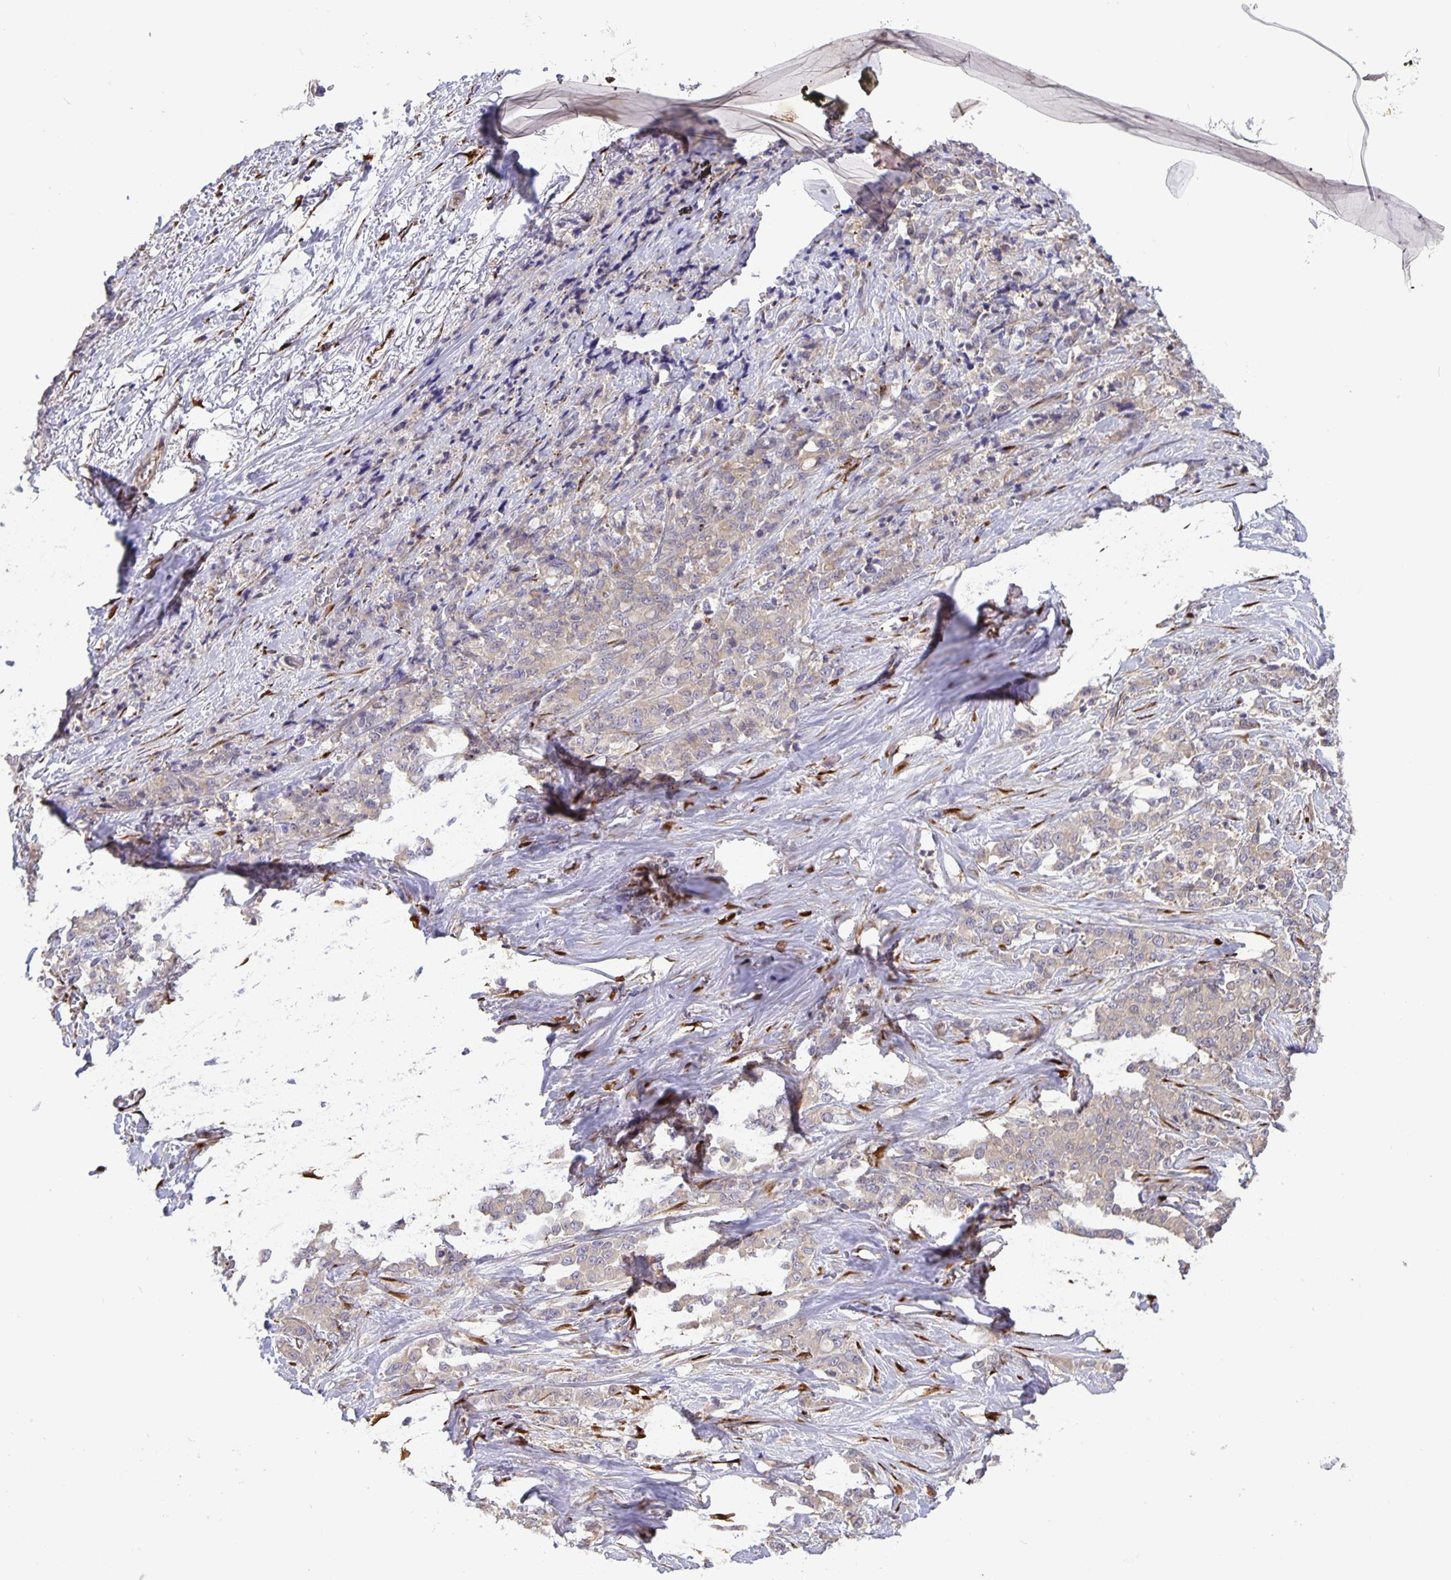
{"staining": {"intensity": "weak", "quantity": "<25%", "location": "cytoplasmic/membranous"}, "tissue": "stomach cancer", "cell_type": "Tumor cells", "image_type": "cancer", "snomed": [{"axis": "morphology", "description": "Adenocarcinoma, NOS"}, {"axis": "topography", "description": "Stomach"}], "caption": "A high-resolution histopathology image shows immunohistochemistry (IHC) staining of stomach adenocarcinoma, which shows no significant expression in tumor cells.", "gene": "EML6", "patient": {"sex": "female", "age": 76}}